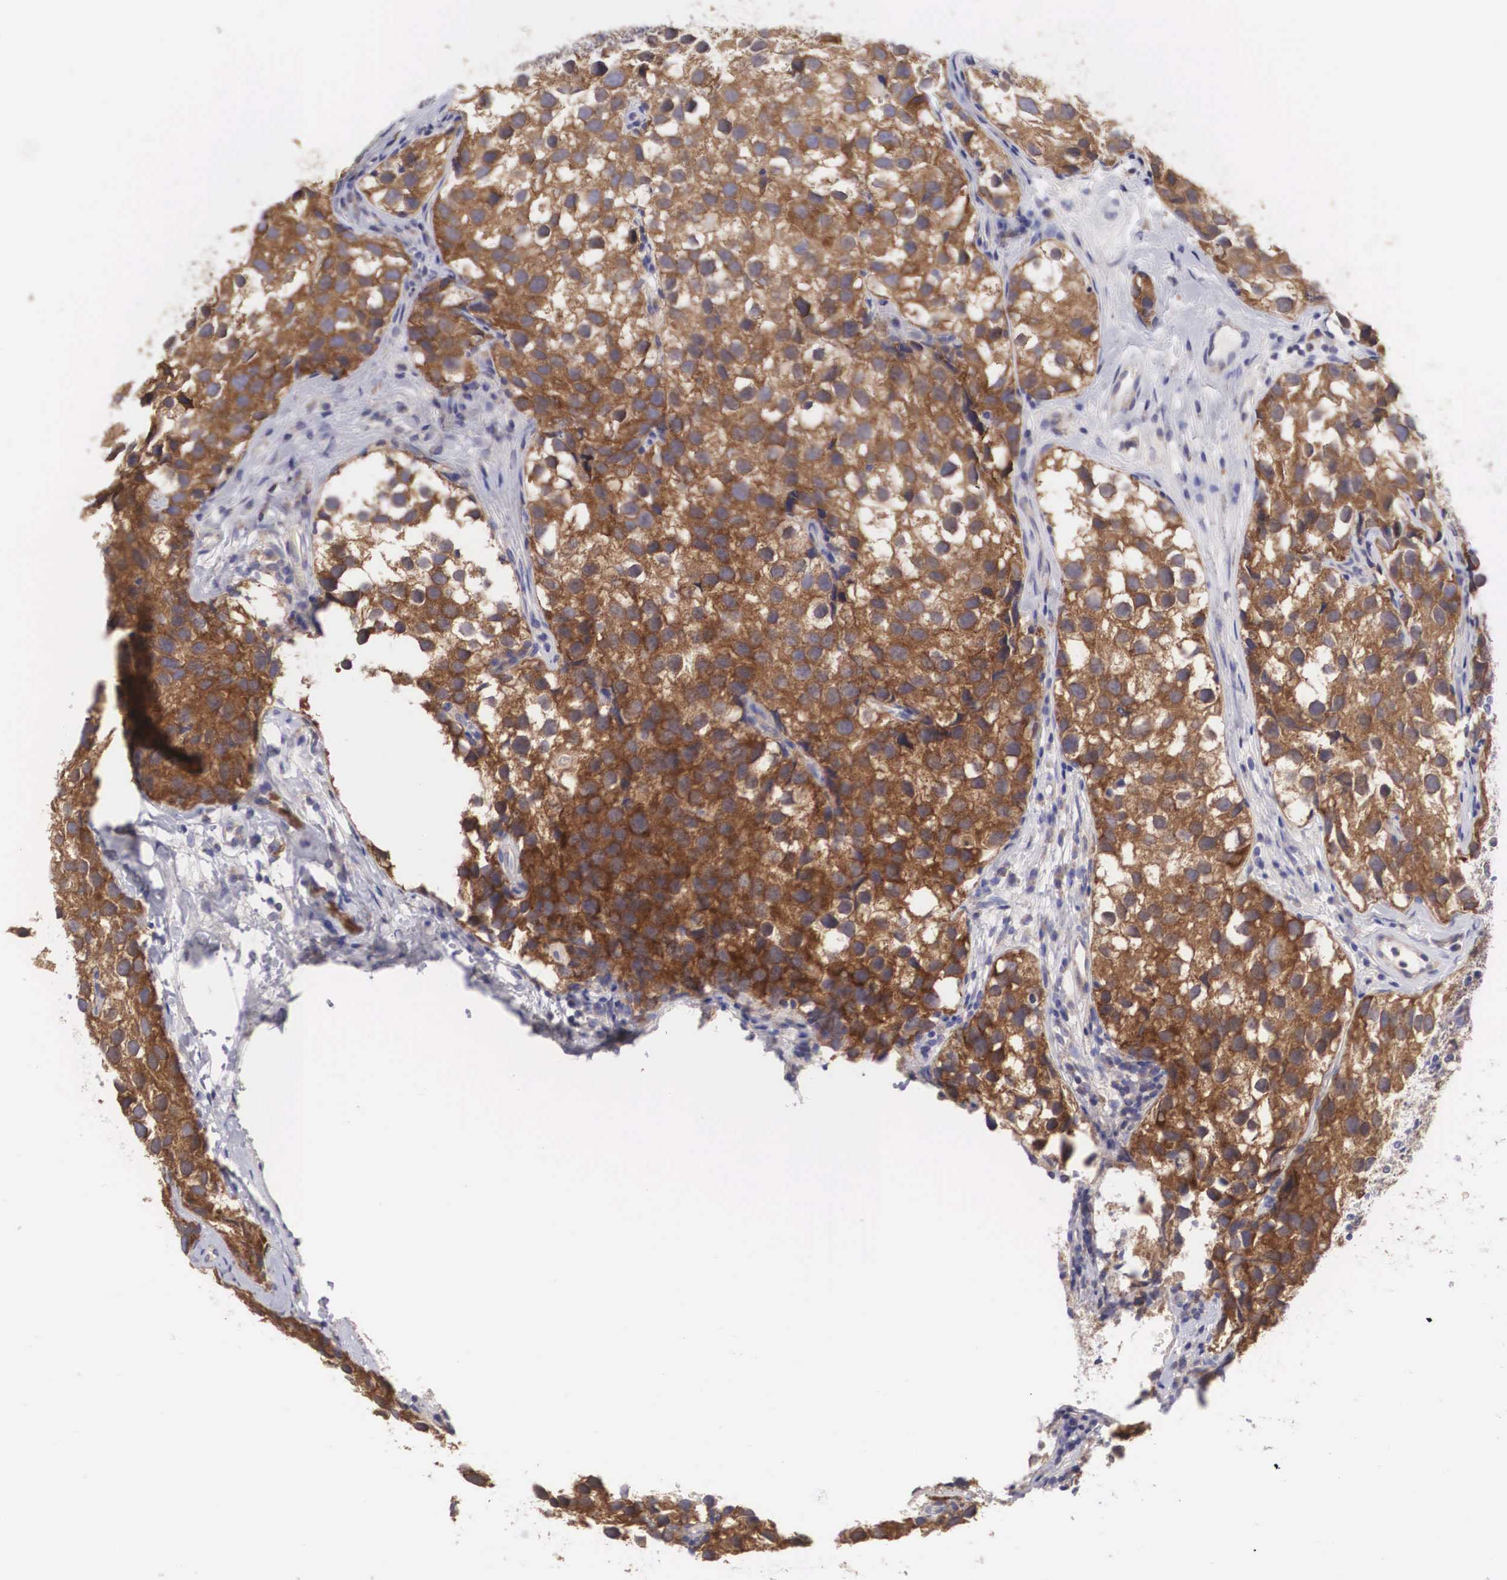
{"staining": {"intensity": "strong", "quantity": ">75%", "location": "cytoplasmic/membranous"}, "tissue": "testis cancer", "cell_type": "Tumor cells", "image_type": "cancer", "snomed": [{"axis": "morphology", "description": "Seminoma, NOS"}, {"axis": "topography", "description": "Testis"}], "caption": "IHC of human seminoma (testis) shows high levels of strong cytoplasmic/membranous staining in approximately >75% of tumor cells.", "gene": "TXLNG", "patient": {"sex": "male", "age": 39}}